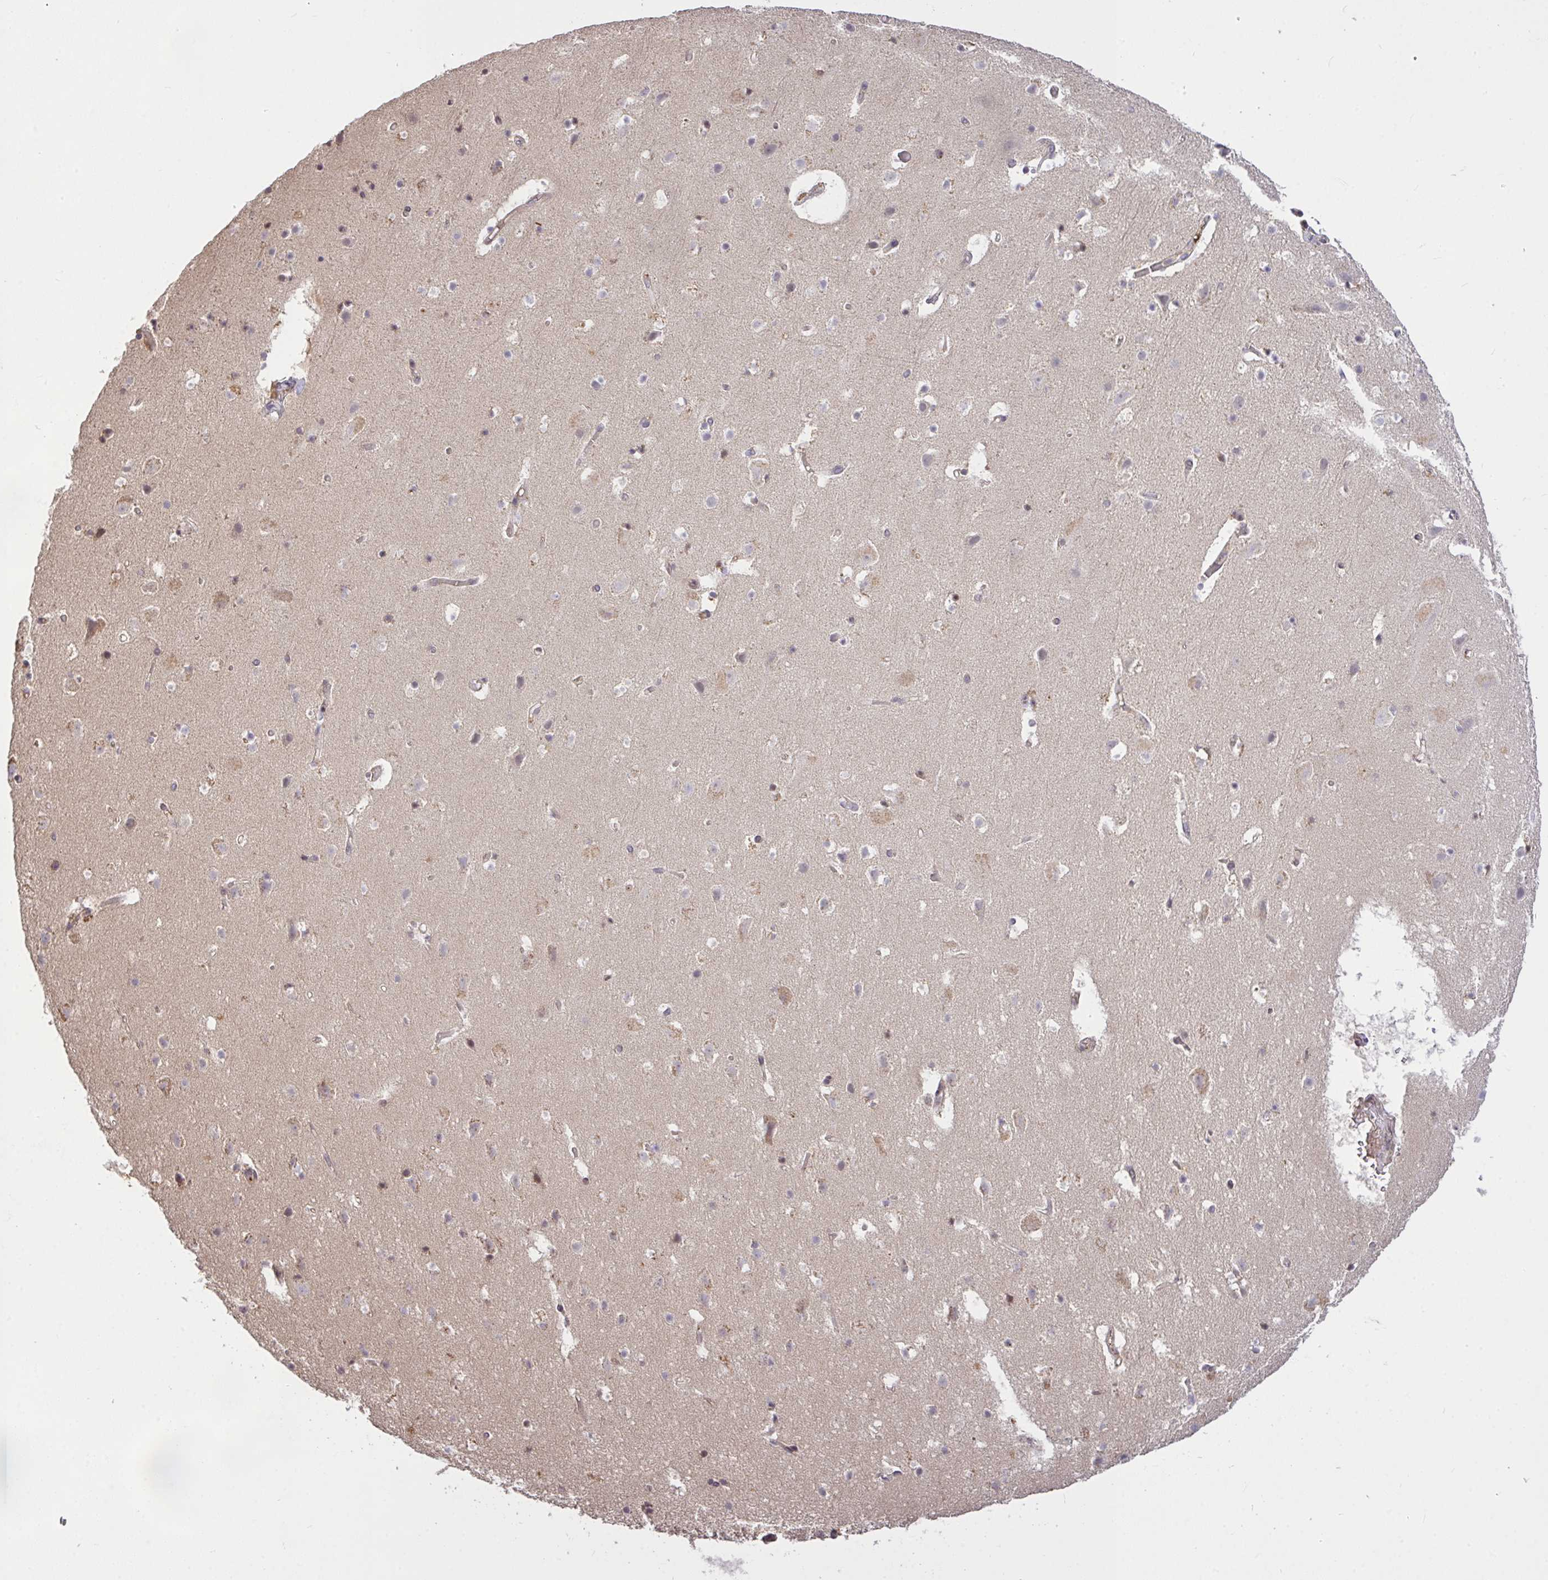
{"staining": {"intensity": "negative", "quantity": "none", "location": "none"}, "tissue": "cerebral cortex", "cell_type": "Endothelial cells", "image_type": "normal", "snomed": [{"axis": "morphology", "description": "Normal tissue, NOS"}, {"axis": "topography", "description": "Cerebral cortex"}], "caption": "DAB immunohistochemical staining of unremarkable human cerebral cortex exhibits no significant expression in endothelial cells.", "gene": "FCER1A", "patient": {"sex": "female", "age": 42}}